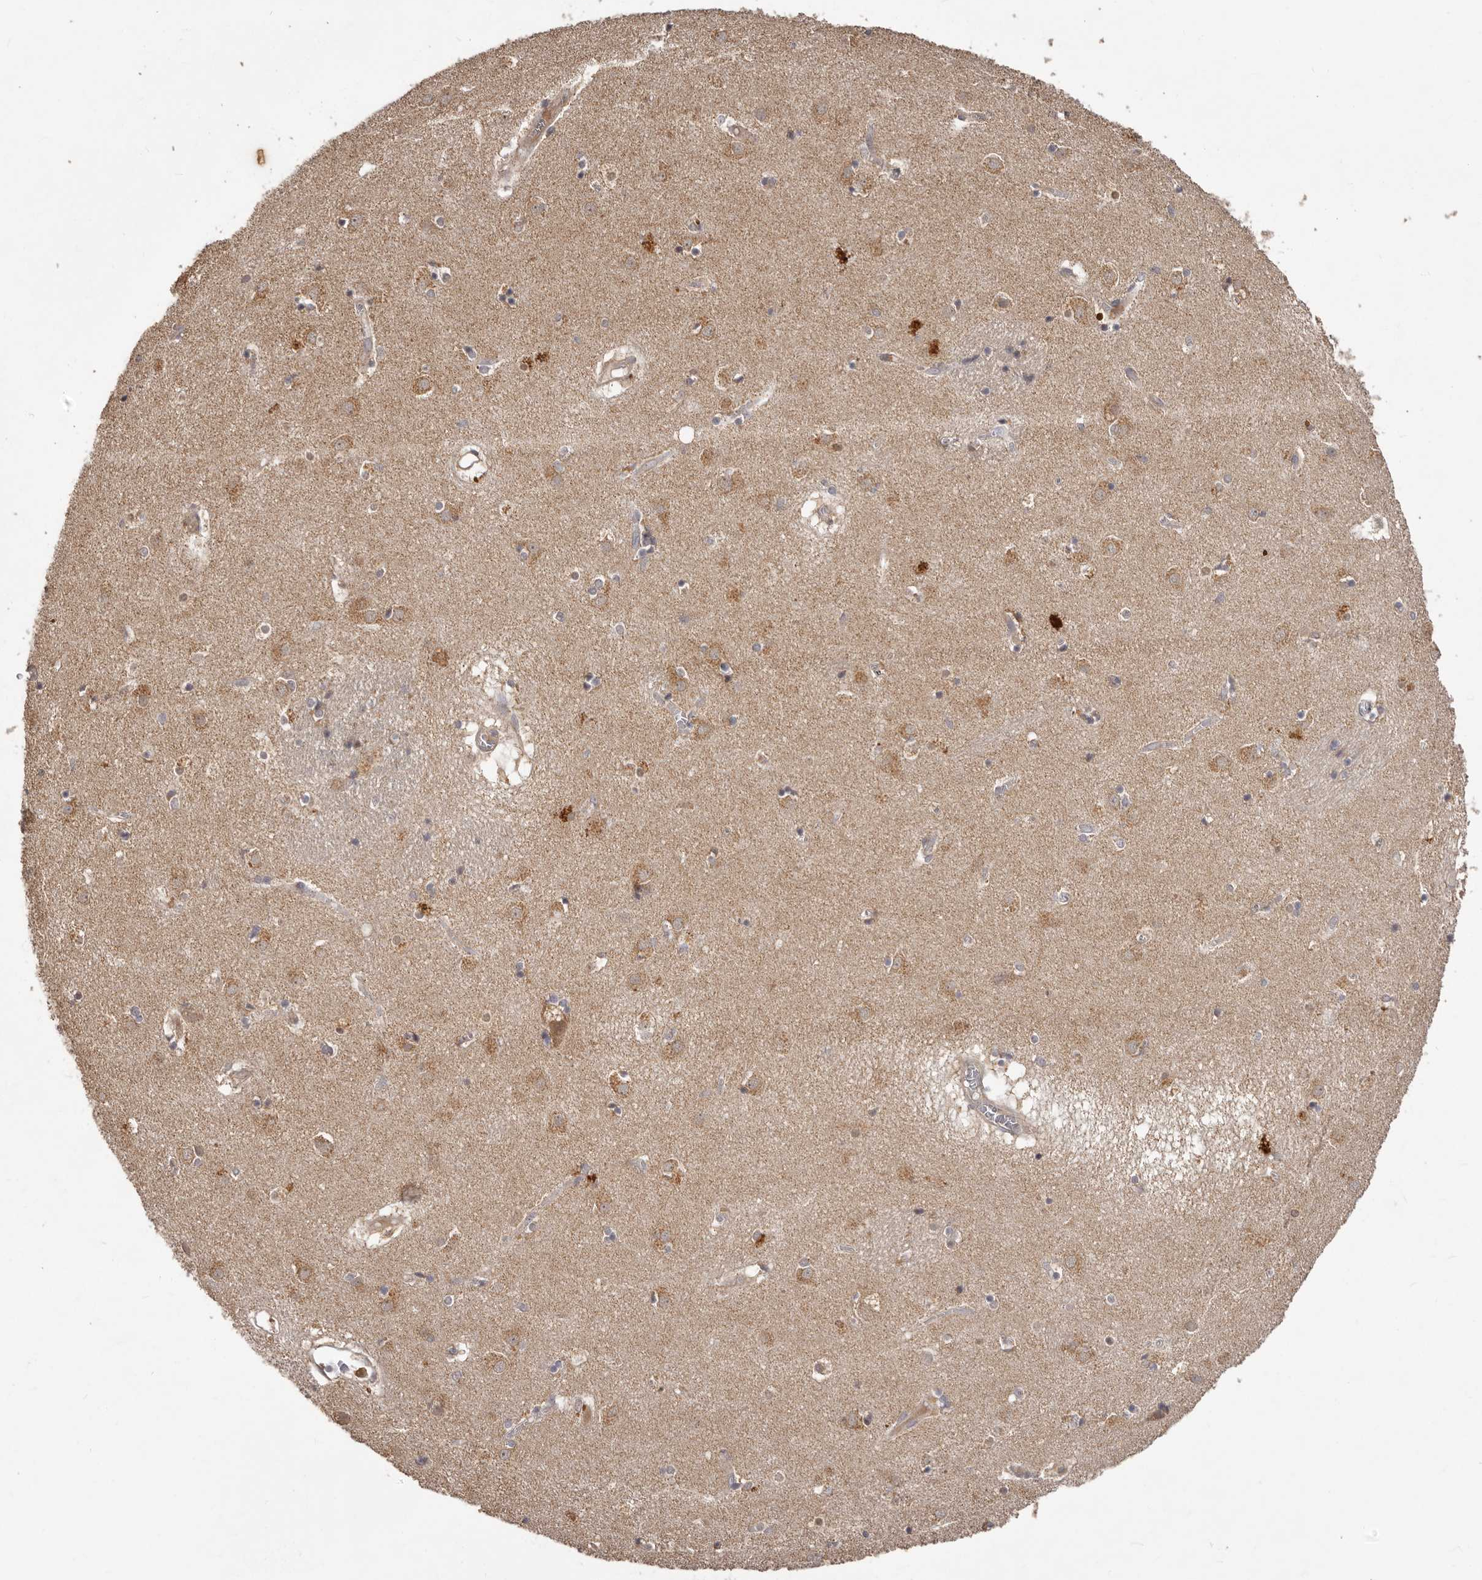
{"staining": {"intensity": "moderate", "quantity": "<25%", "location": "cytoplasmic/membranous"}, "tissue": "caudate", "cell_type": "Glial cells", "image_type": "normal", "snomed": [{"axis": "morphology", "description": "Normal tissue, NOS"}, {"axis": "topography", "description": "Lateral ventricle wall"}], "caption": "Caudate stained with IHC shows moderate cytoplasmic/membranous staining in about <25% of glial cells. (DAB = brown stain, brightfield microscopy at high magnification).", "gene": "RNF187", "patient": {"sex": "male", "age": 70}}